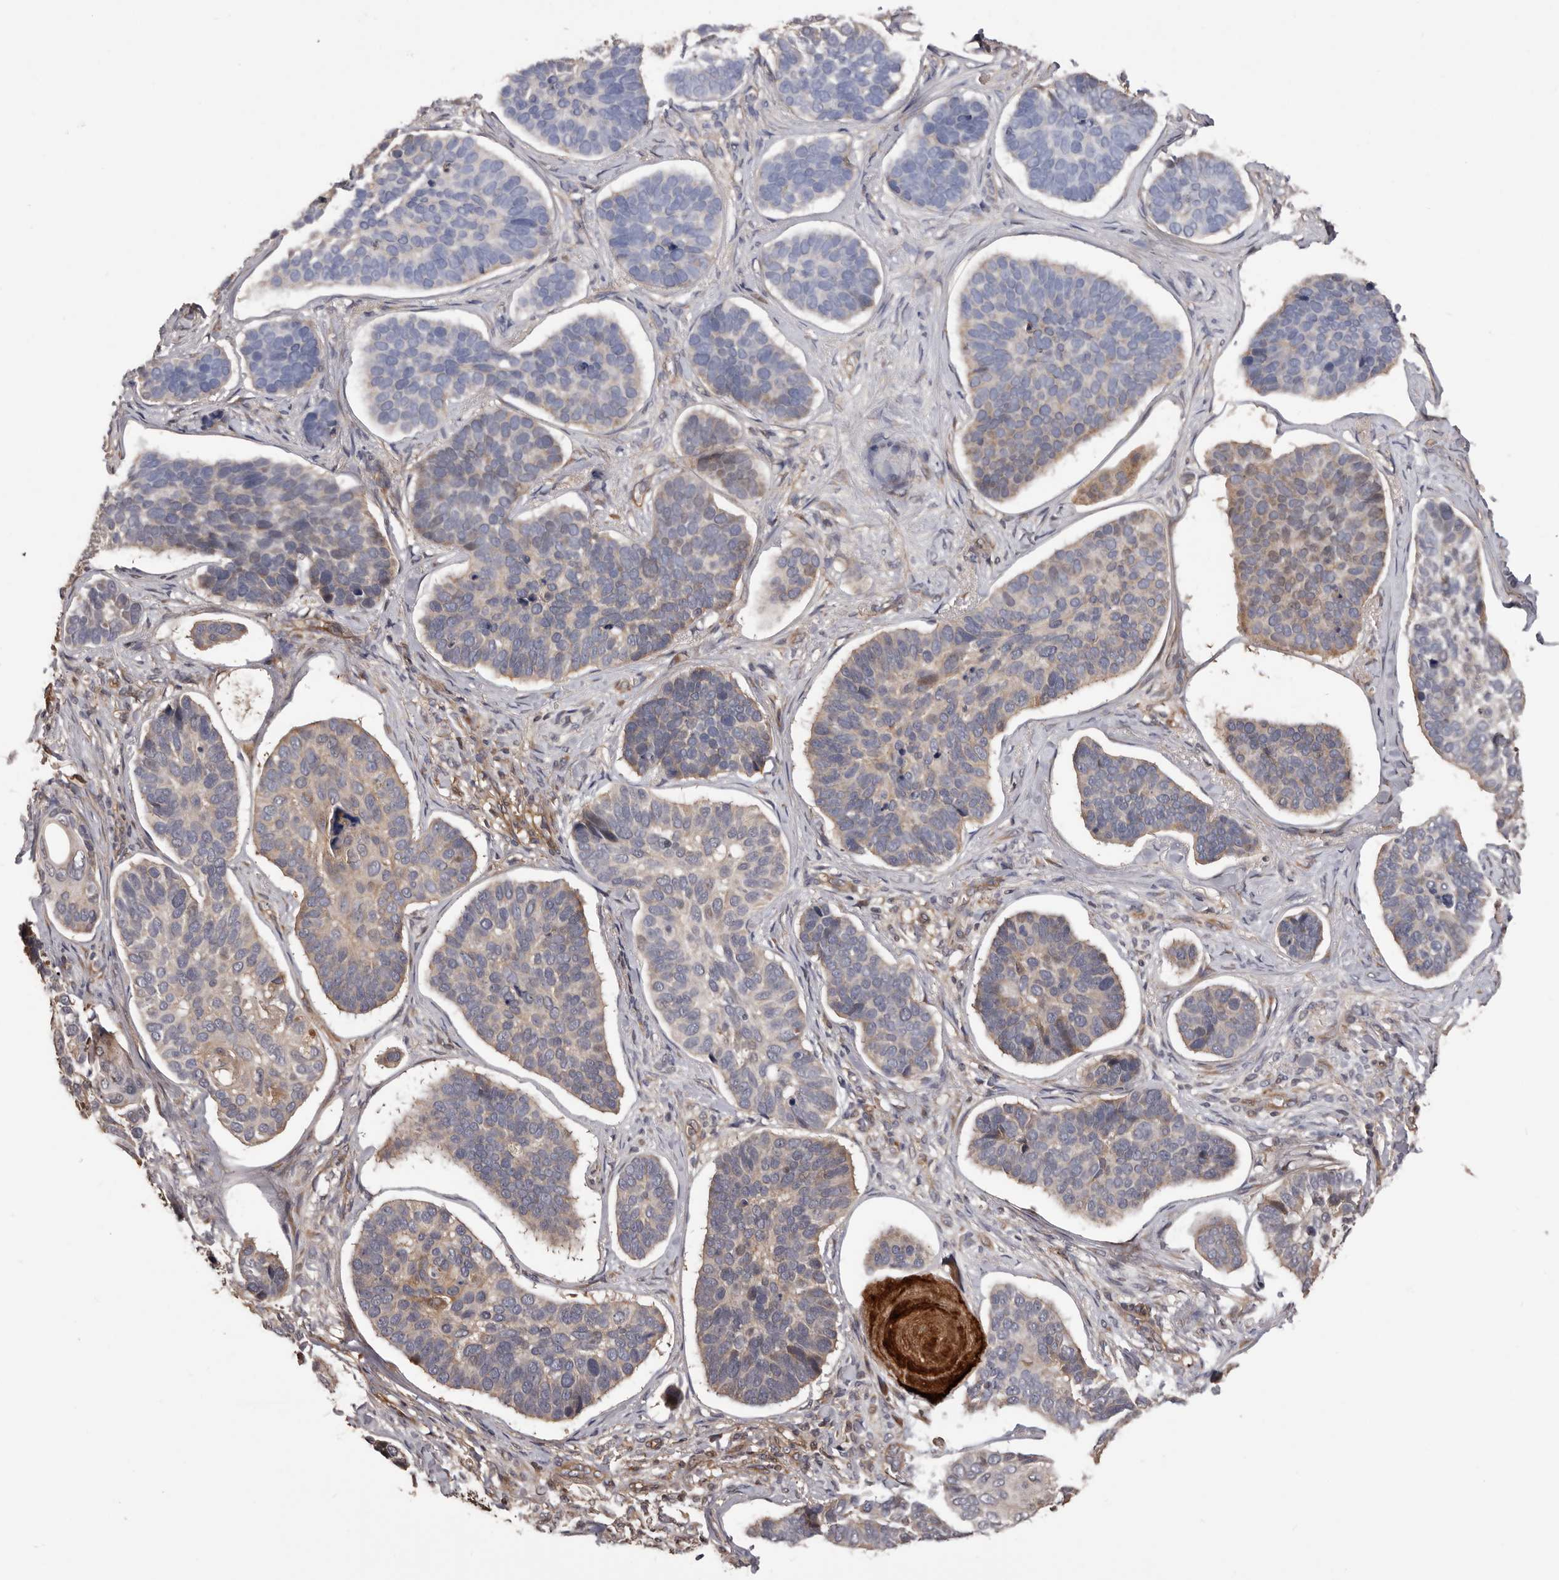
{"staining": {"intensity": "weak", "quantity": "<25%", "location": "cytoplasmic/membranous"}, "tissue": "skin cancer", "cell_type": "Tumor cells", "image_type": "cancer", "snomed": [{"axis": "morphology", "description": "Basal cell carcinoma"}, {"axis": "topography", "description": "Skin"}], "caption": "Human skin basal cell carcinoma stained for a protein using IHC demonstrates no positivity in tumor cells.", "gene": "ADAMTS2", "patient": {"sex": "male", "age": 62}}